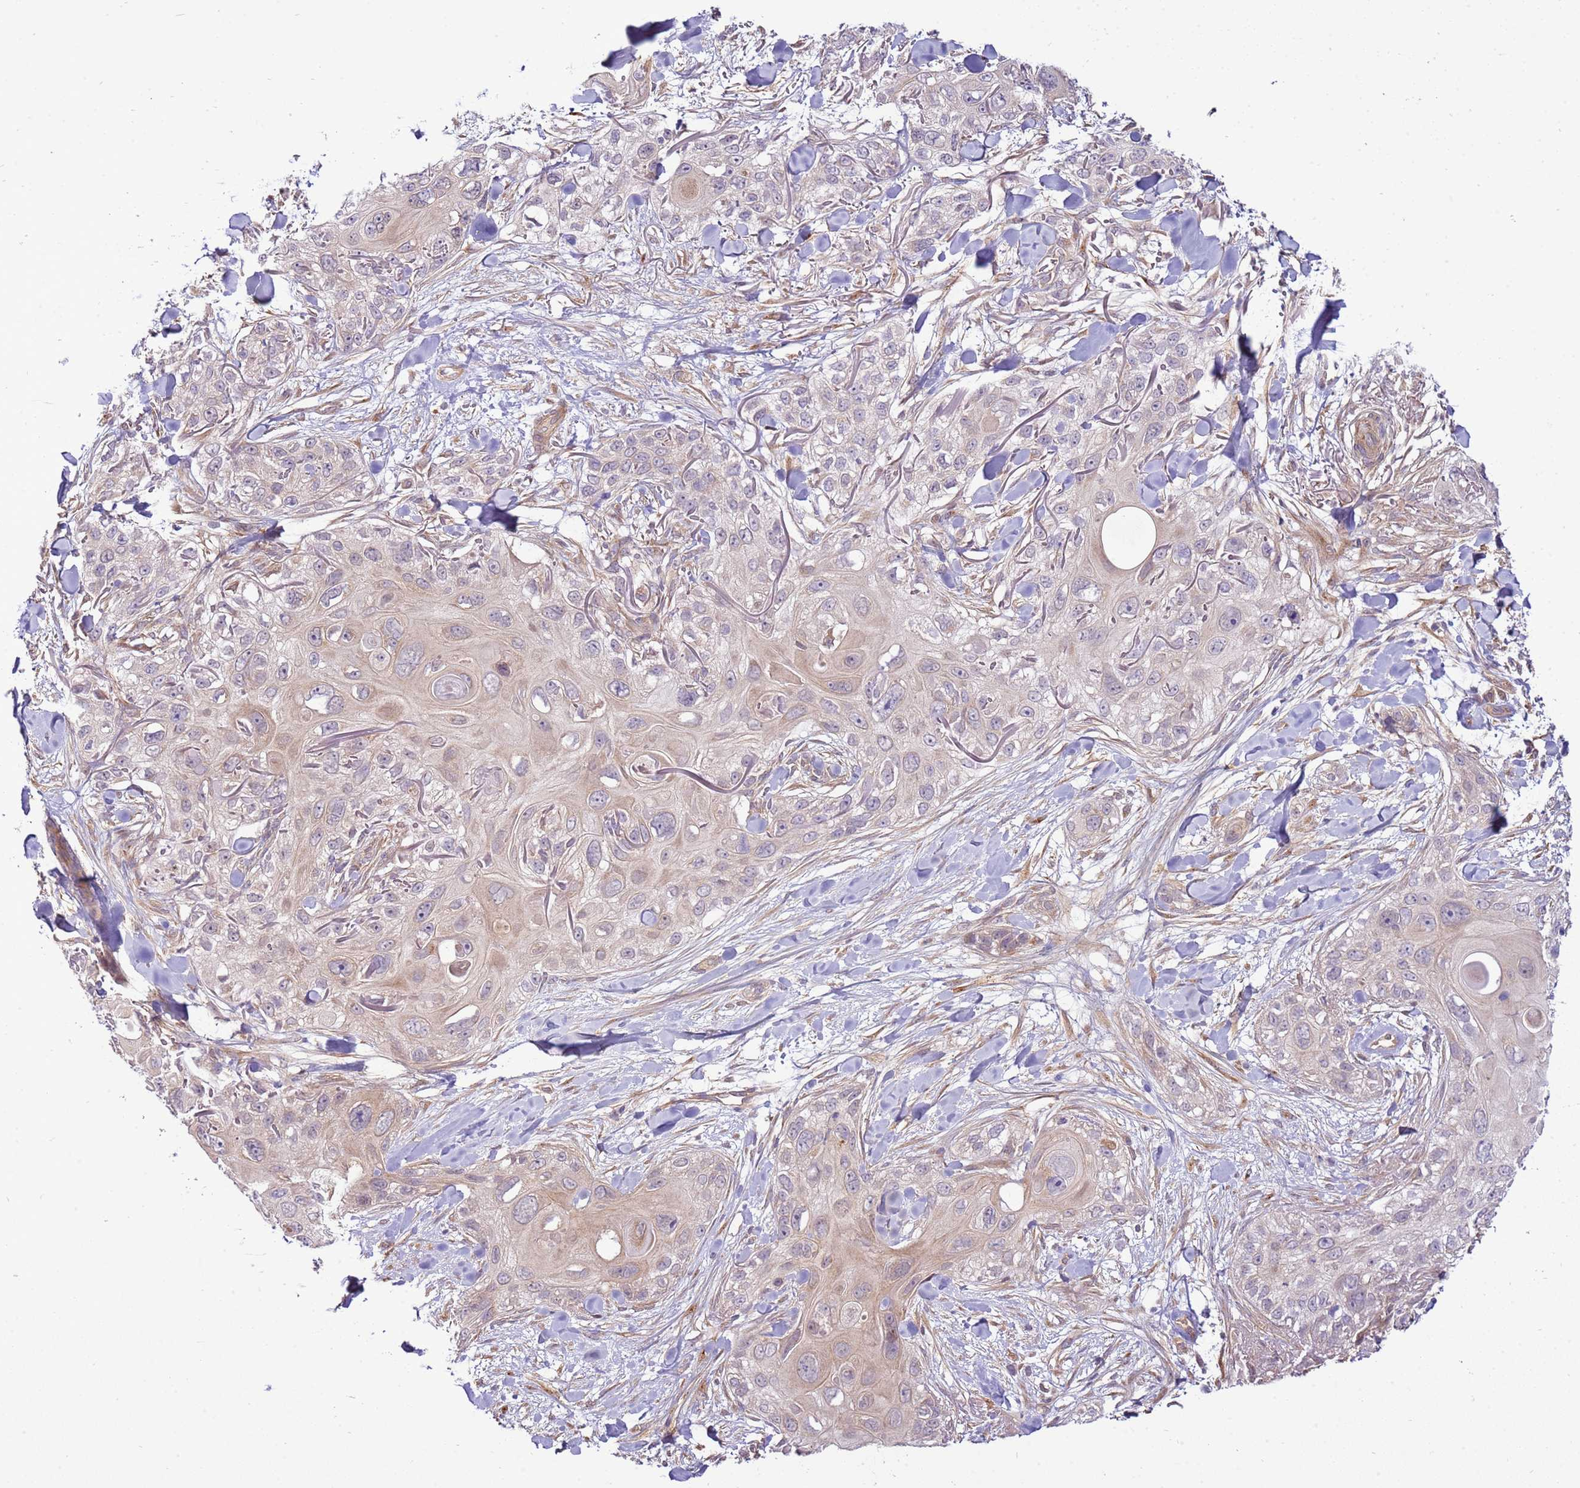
{"staining": {"intensity": "weak", "quantity": "<25%", "location": "cytoplasmic/membranous"}, "tissue": "skin cancer", "cell_type": "Tumor cells", "image_type": "cancer", "snomed": [{"axis": "morphology", "description": "Normal tissue, NOS"}, {"axis": "morphology", "description": "Squamous cell carcinoma, NOS"}, {"axis": "topography", "description": "Skin"}], "caption": "IHC histopathology image of neoplastic tissue: squamous cell carcinoma (skin) stained with DAB exhibits no significant protein positivity in tumor cells.", "gene": "SCARA3", "patient": {"sex": "male", "age": 72}}